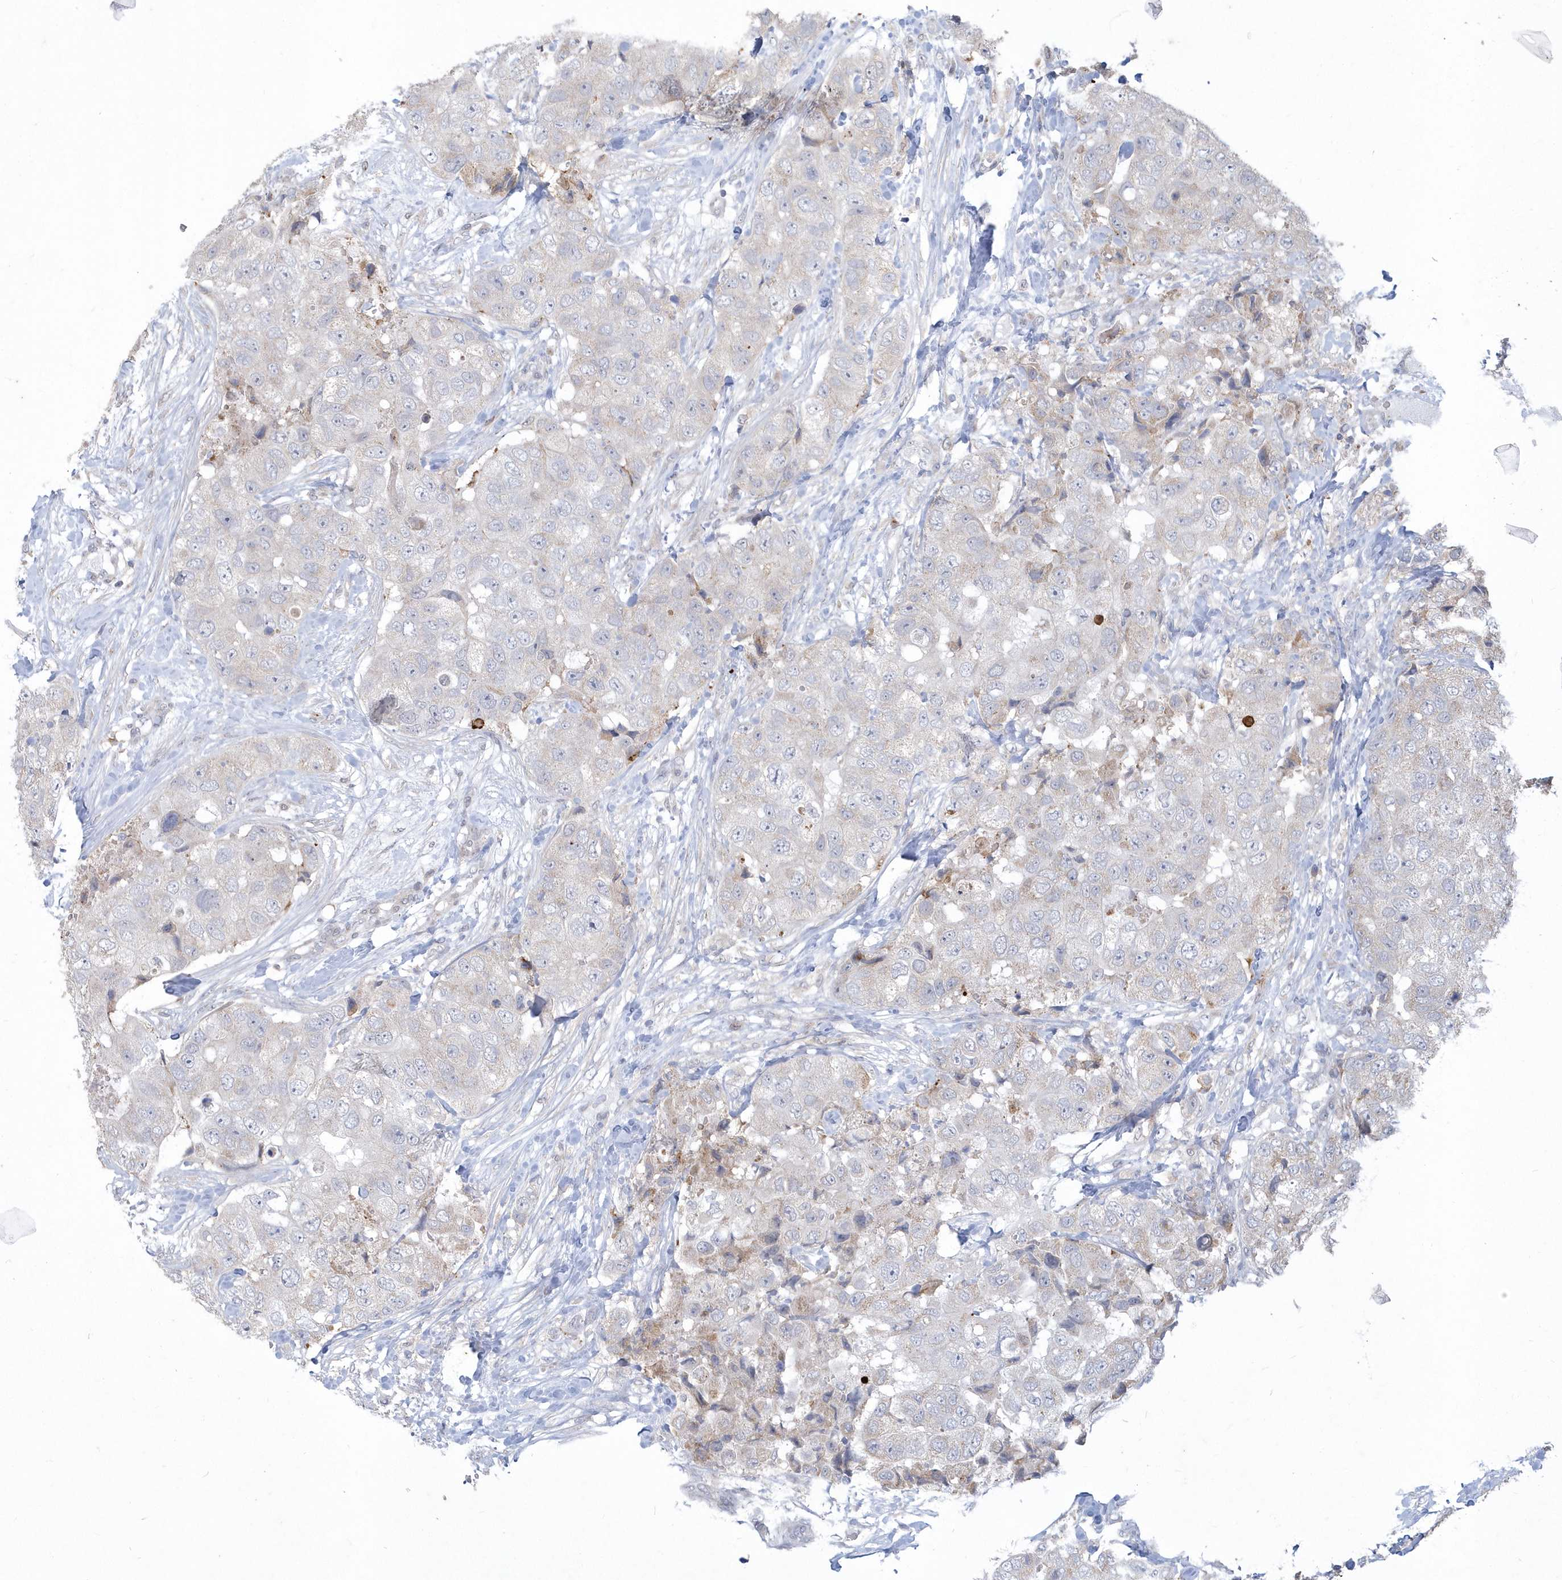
{"staining": {"intensity": "negative", "quantity": "none", "location": "none"}, "tissue": "breast cancer", "cell_type": "Tumor cells", "image_type": "cancer", "snomed": [{"axis": "morphology", "description": "Duct carcinoma"}, {"axis": "topography", "description": "Breast"}], "caption": "There is no significant positivity in tumor cells of breast cancer. The staining is performed using DAB brown chromogen with nuclei counter-stained in using hematoxylin.", "gene": "TSPEAR", "patient": {"sex": "female", "age": 62}}